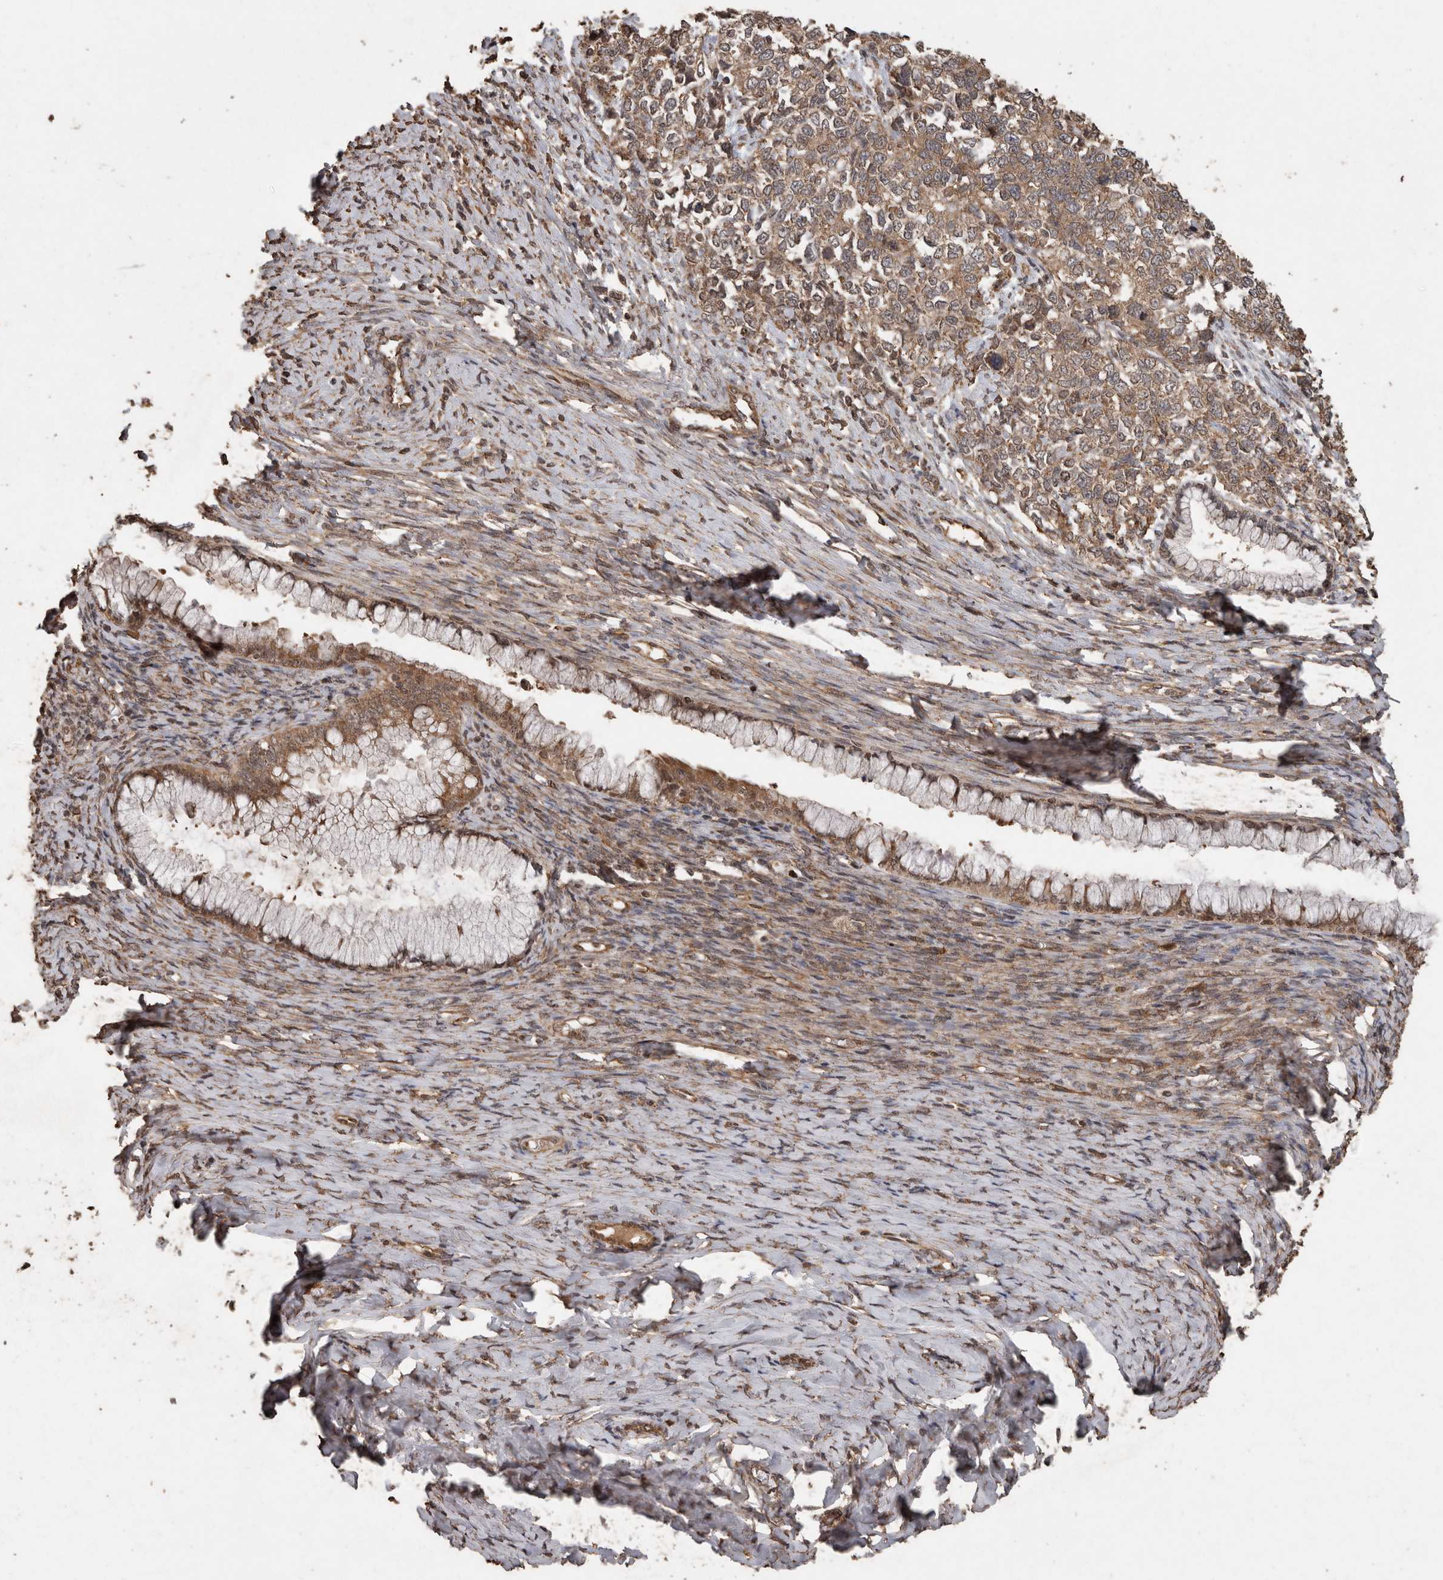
{"staining": {"intensity": "moderate", "quantity": ">75%", "location": "cytoplasmic/membranous"}, "tissue": "cervical cancer", "cell_type": "Tumor cells", "image_type": "cancer", "snomed": [{"axis": "morphology", "description": "Squamous cell carcinoma, NOS"}, {"axis": "topography", "description": "Cervix"}], "caption": "A photomicrograph of cervical cancer (squamous cell carcinoma) stained for a protein reveals moderate cytoplasmic/membranous brown staining in tumor cells. (Stains: DAB (3,3'-diaminobenzidine) in brown, nuclei in blue, Microscopy: brightfield microscopy at high magnification).", "gene": "PINK1", "patient": {"sex": "female", "age": 63}}